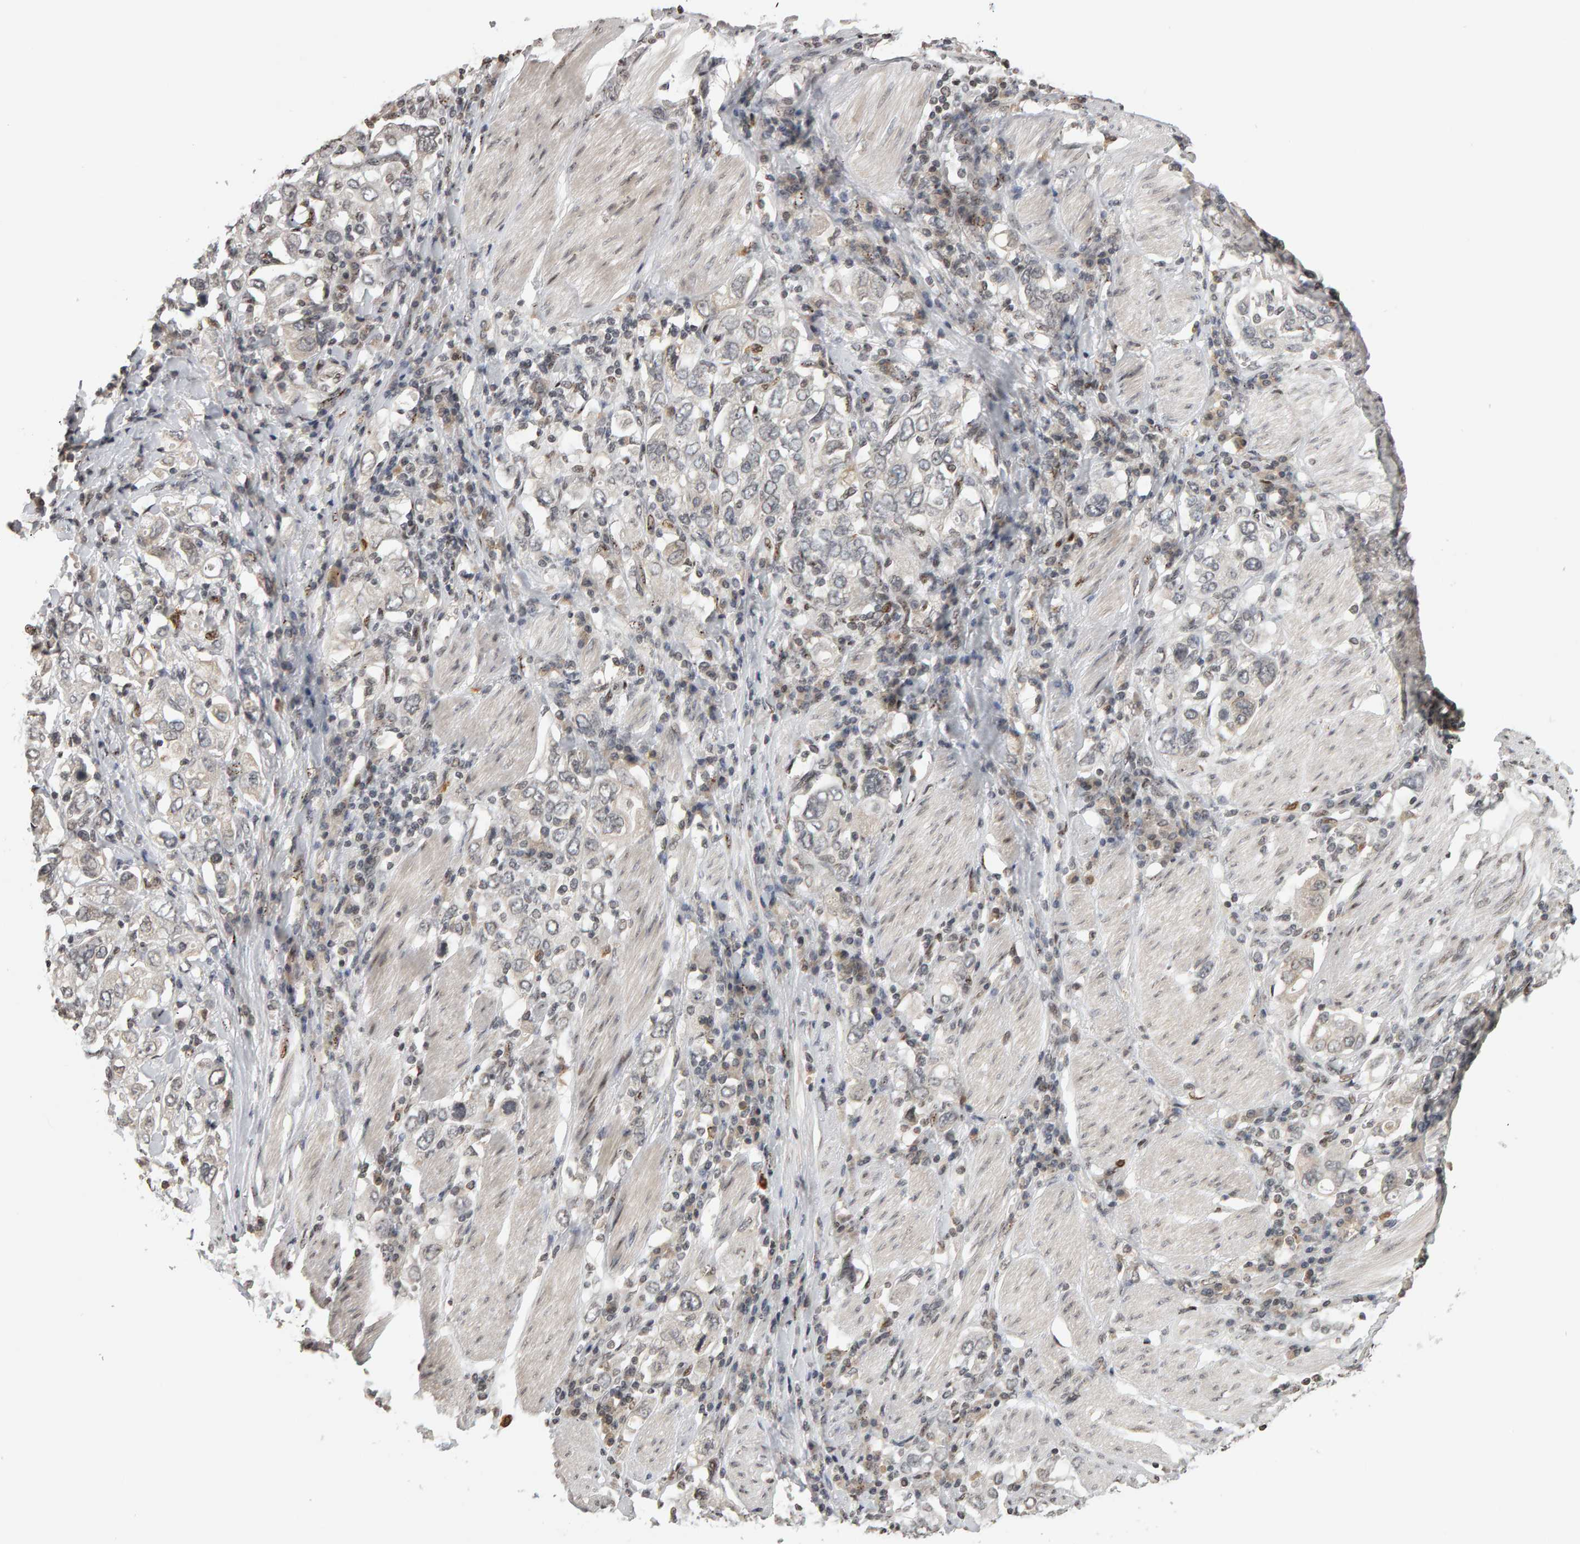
{"staining": {"intensity": "negative", "quantity": "none", "location": "none"}, "tissue": "stomach cancer", "cell_type": "Tumor cells", "image_type": "cancer", "snomed": [{"axis": "morphology", "description": "Adenocarcinoma, NOS"}, {"axis": "topography", "description": "Stomach, upper"}], "caption": "Immunohistochemical staining of stomach cancer (adenocarcinoma) displays no significant expression in tumor cells.", "gene": "TRAM1", "patient": {"sex": "male", "age": 62}}